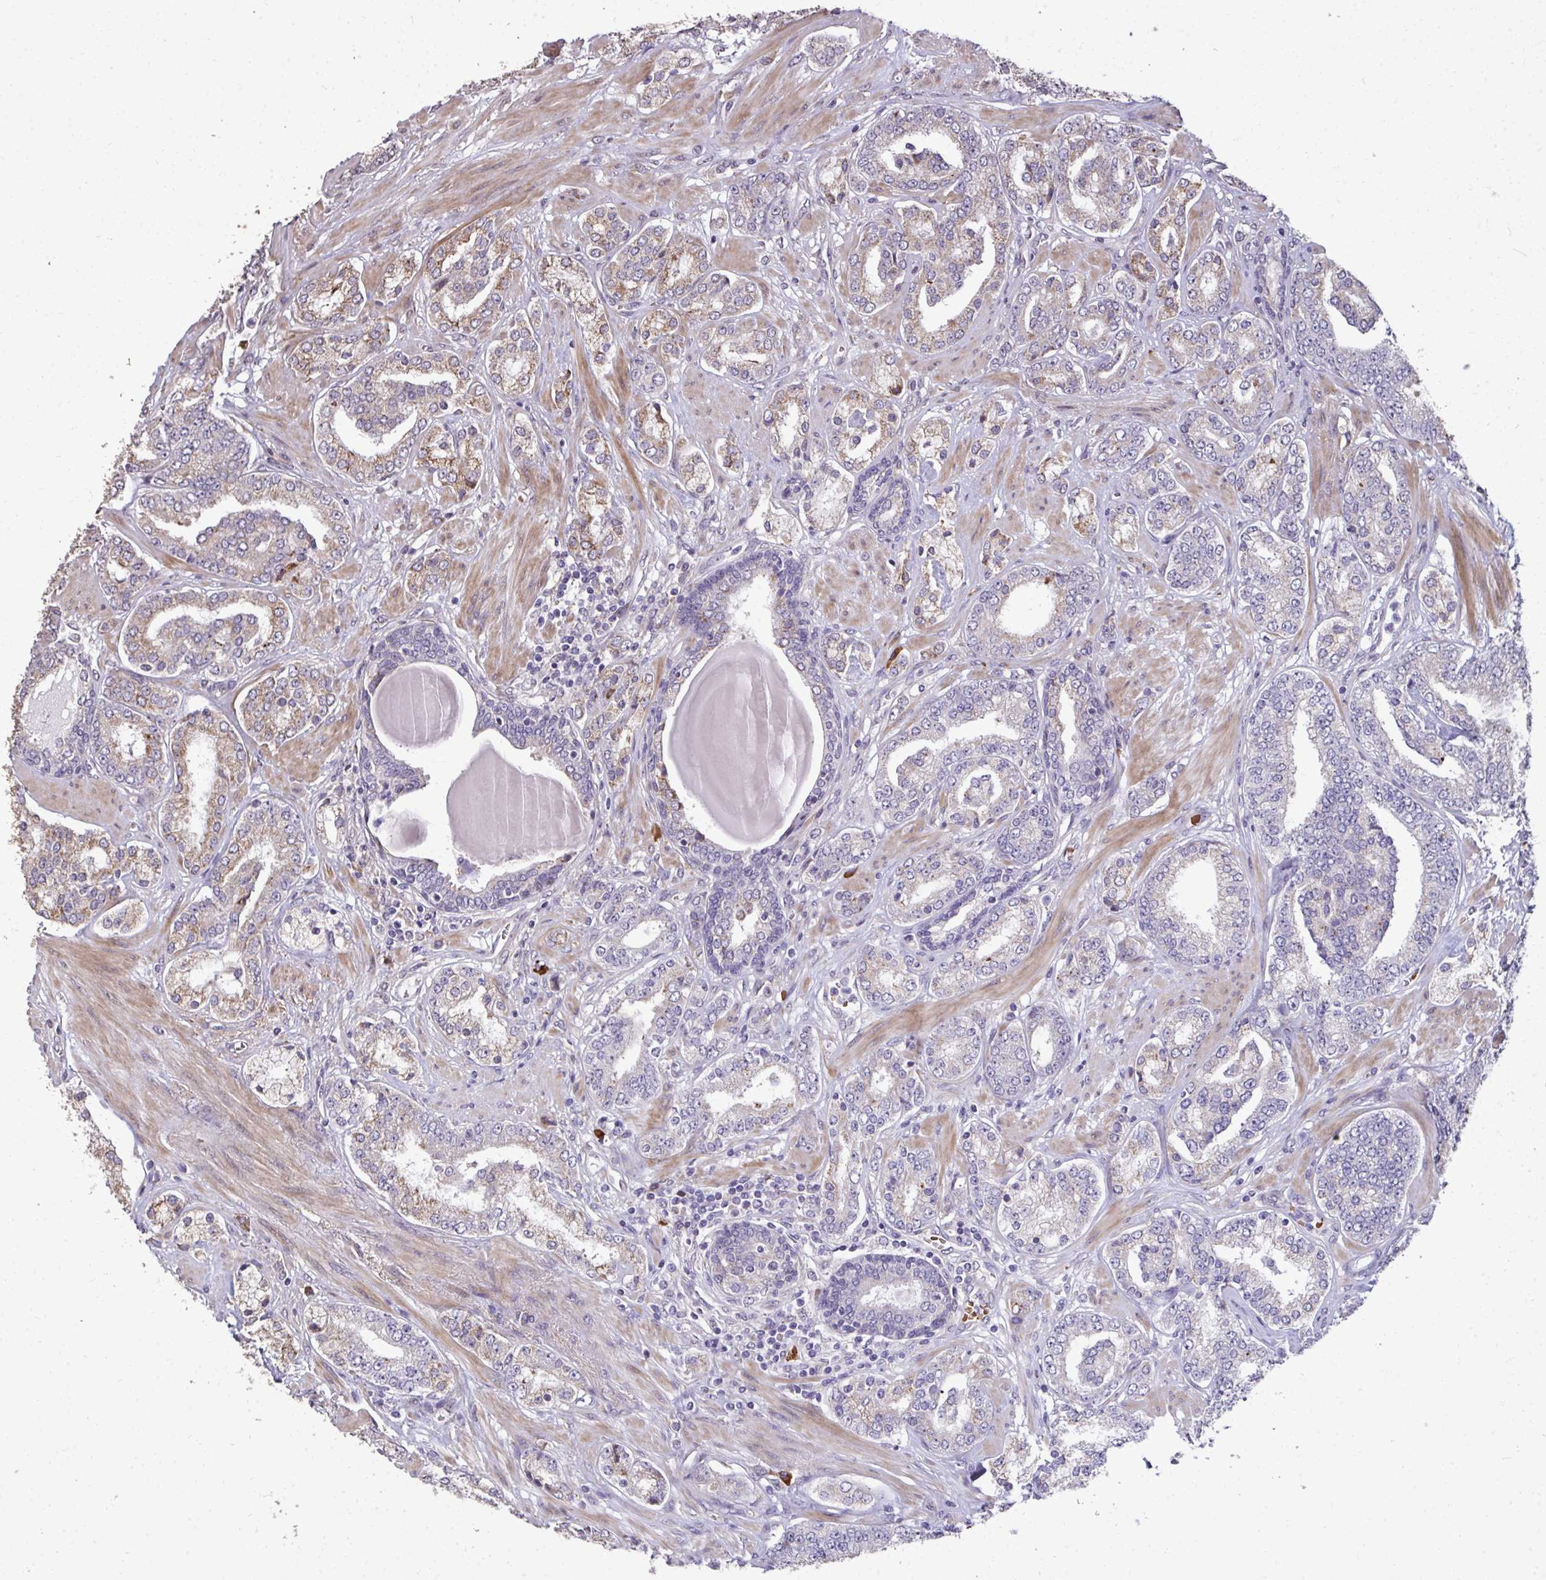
{"staining": {"intensity": "weak", "quantity": "<25%", "location": "cytoplasmic/membranous"}, "tissue": "prostate cancer", "cell_type": "Tumor cells", "image_type": "cancer", "snomed": [{"axis": "morphology", "description": "Adenocarcinoma, High grade"}, {"axis": "topography", "description": "Prostate"}], "caption": "Tumor cells show no significant protein staining in prostate cancer.", "gene": "FIBCD1", "patient": {"sex": "male", "age": 62}}